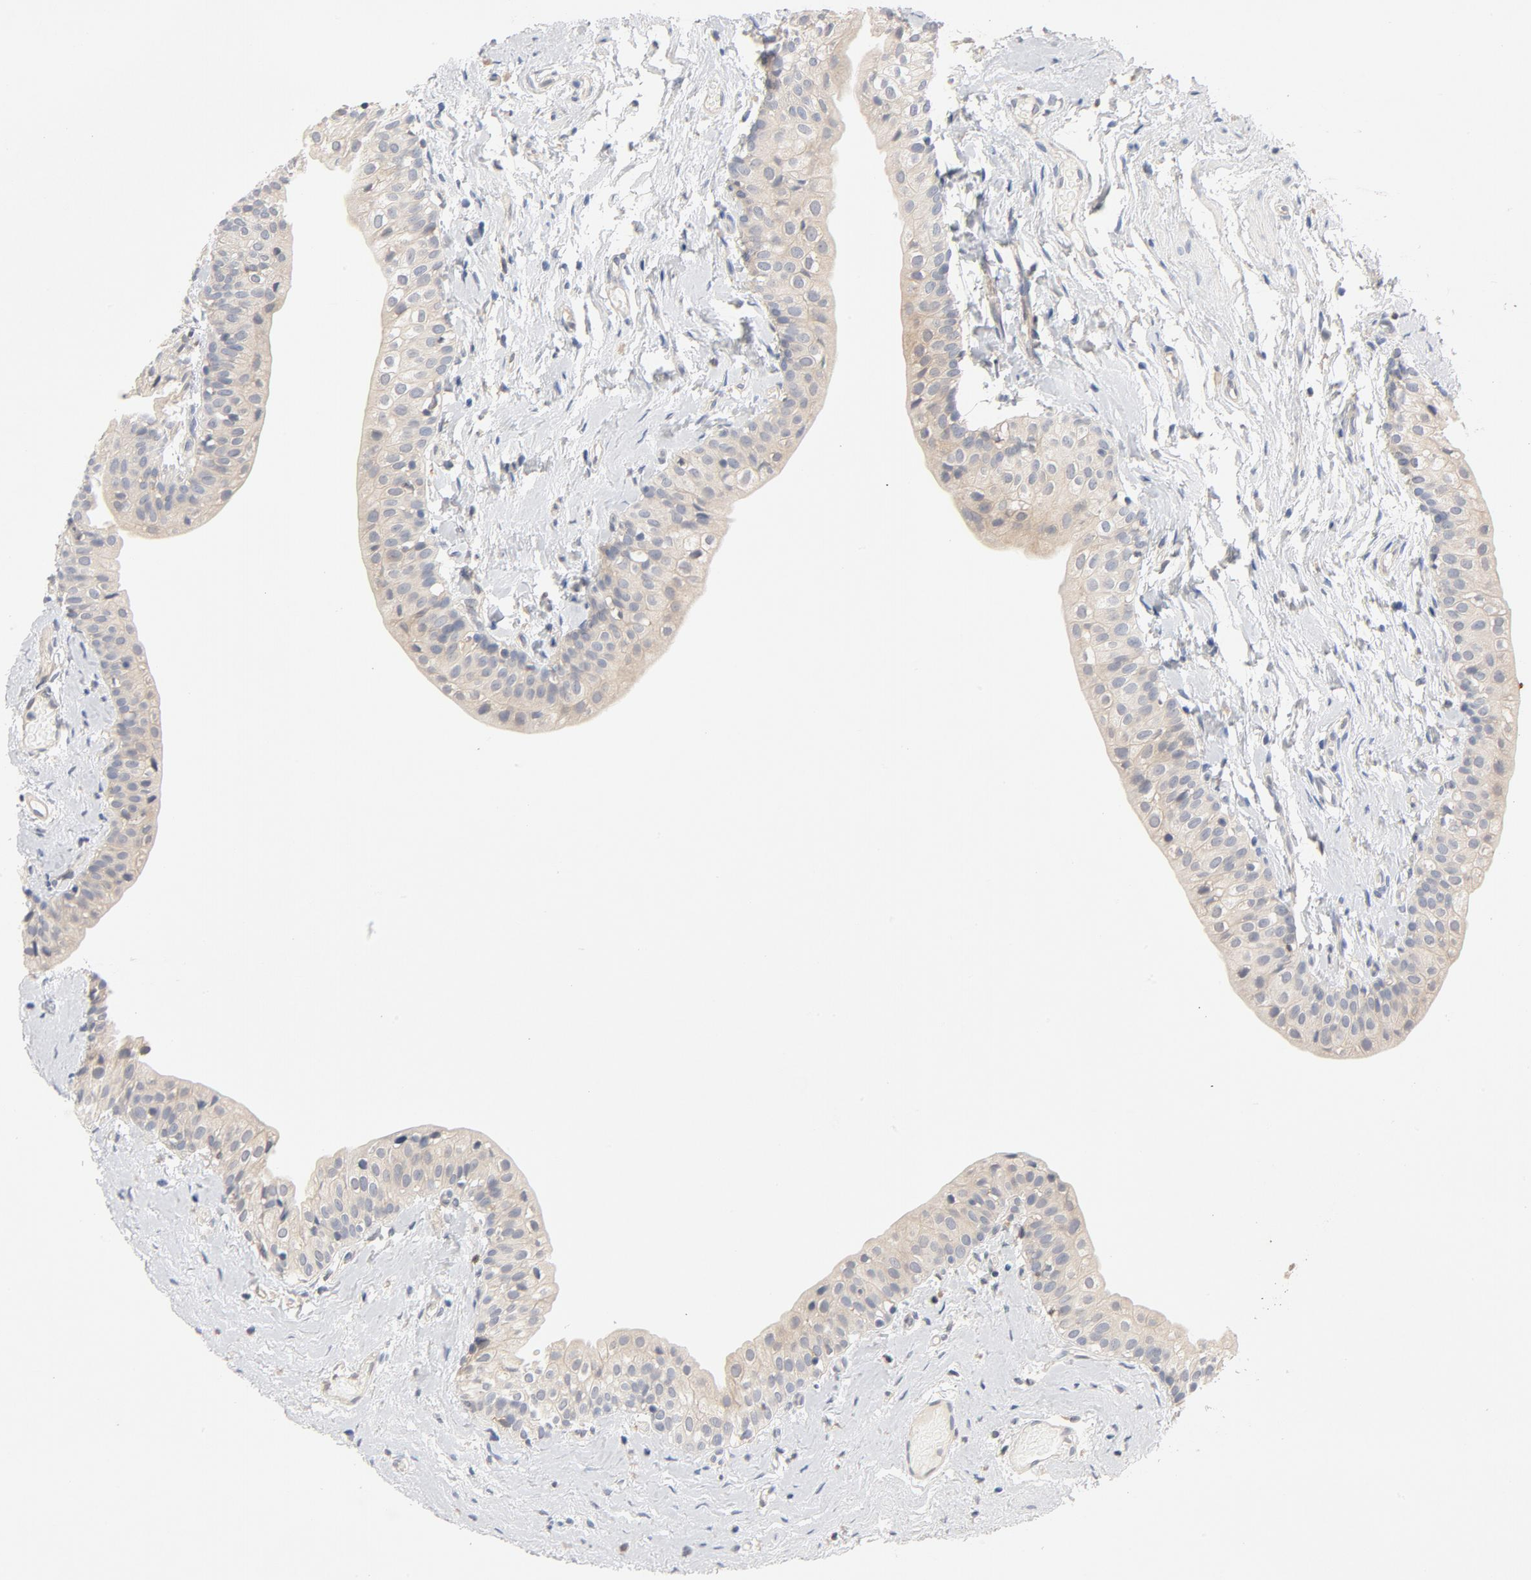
{"staining": {"intensity": "weak", "quantity": ">75%", "location": "cytoplasmic/membranous"}, "tissue": "urinary bladder", "cell_type": "Urothelial cells", "image_type": "normal", "snomed": [{"axis": "morphology", "description": "Normal tissue, NOS"}, {"axis": "topography", "description": "Urinary bladder"}], "caption": "Brown immunohistochemical staining in benign urinary bladder displays weak cytoplasmic/membranous positivity in approximately >75% of urothelial cells.", "gene": "STAT1", "patient": {"sex": "male", "age": 59}}